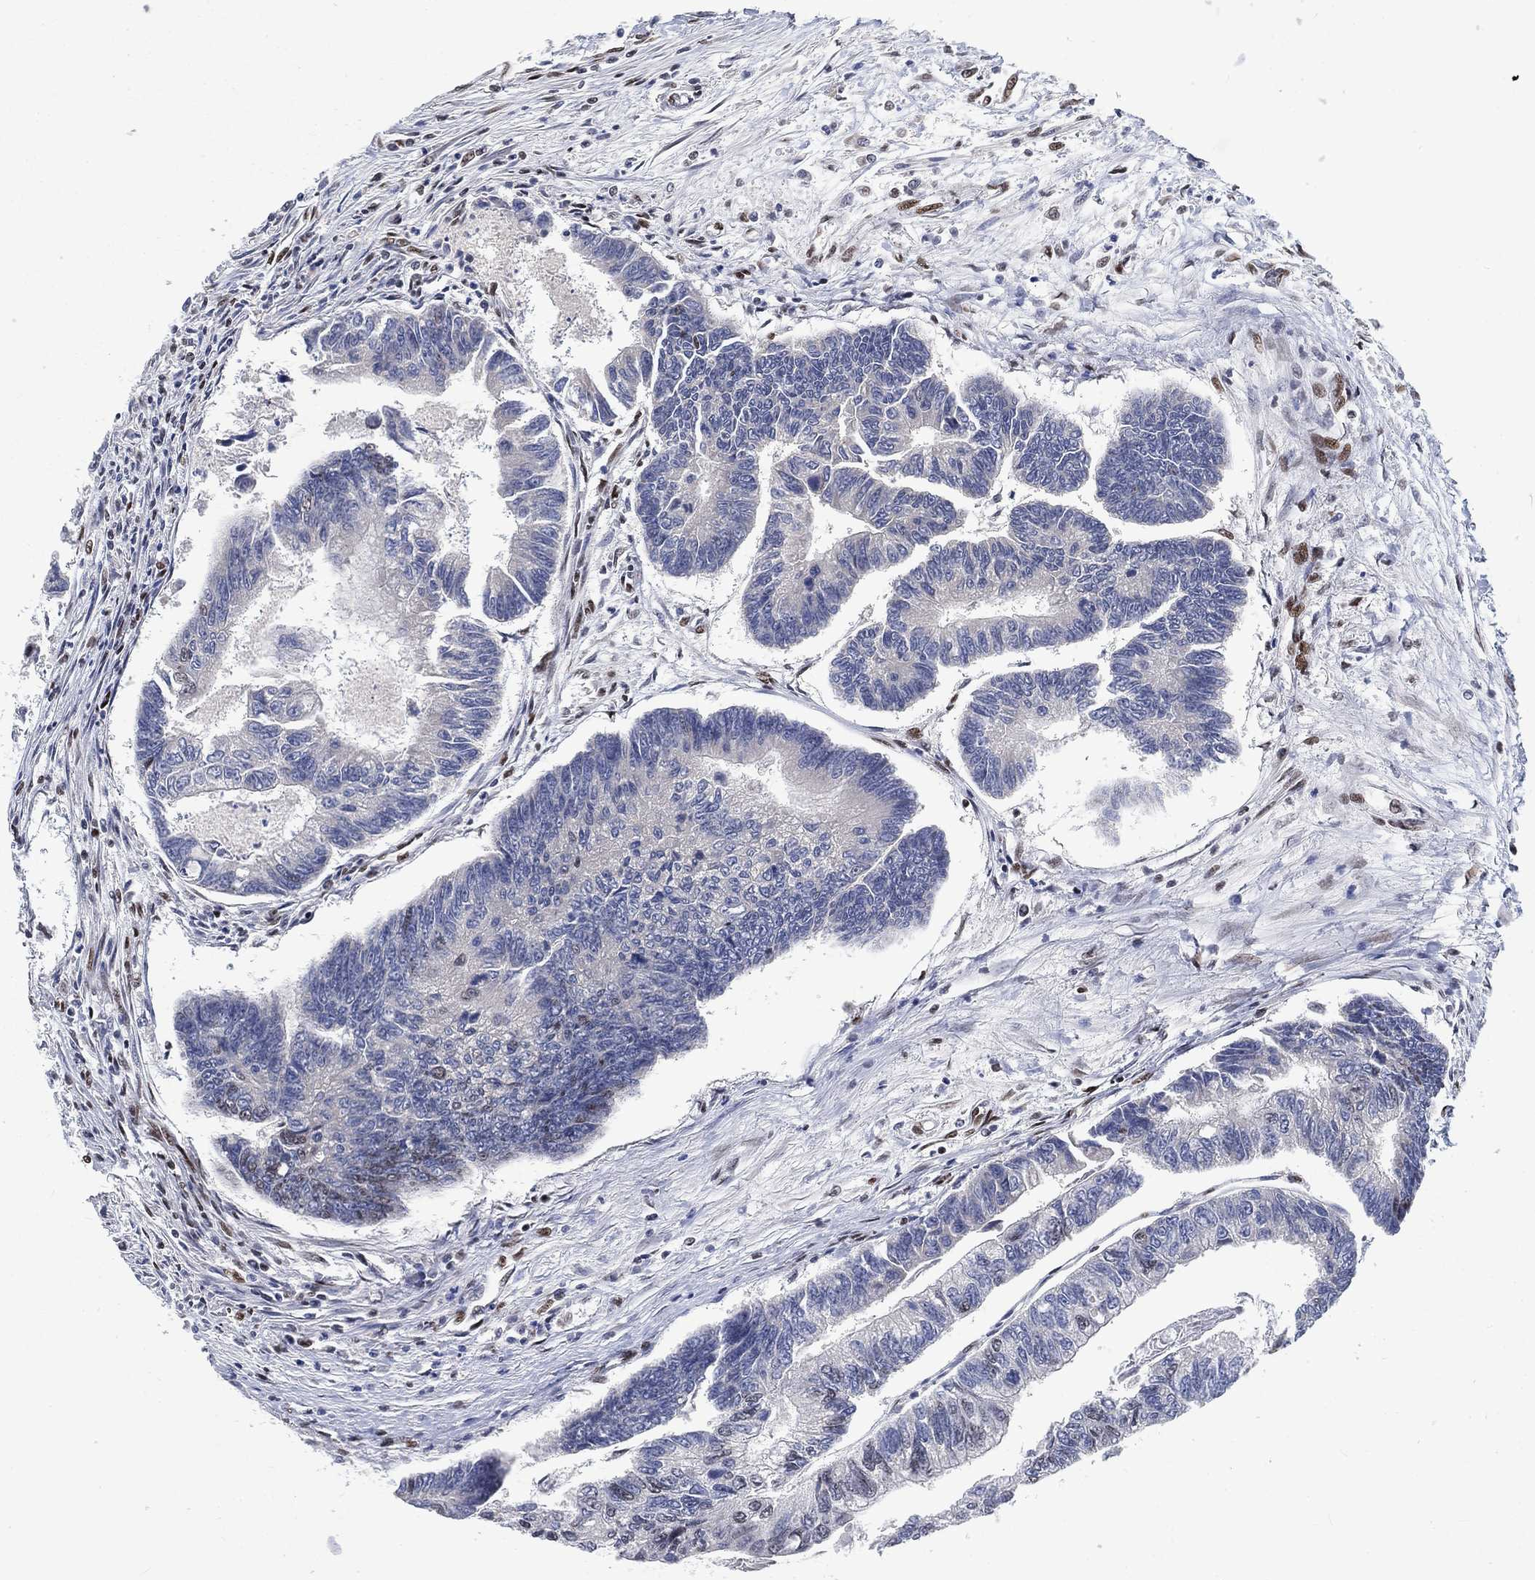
{"staining": {"intensity": "negative", "quantity": "none", "location": "none"}, "tissue": "colorectal cancer", "cell_type": "Tumor cells", "image_type": "cancer", "snomed": [{"axis": "morphology", "description": "Adenocarcinoma, NOS"}, {"axis": "topography", "description": "Colon"}], "caption": "This photomicrograph is of adenocarcinoma (colorectal) stained with IHC to label a protein in brown with the nuclei are counter-stained blue. There is no positivity in tumor cells. (DAB IHC, high magnification).", "gene": "YLPM1", "patient": {"sex": "female", "age": 65}}